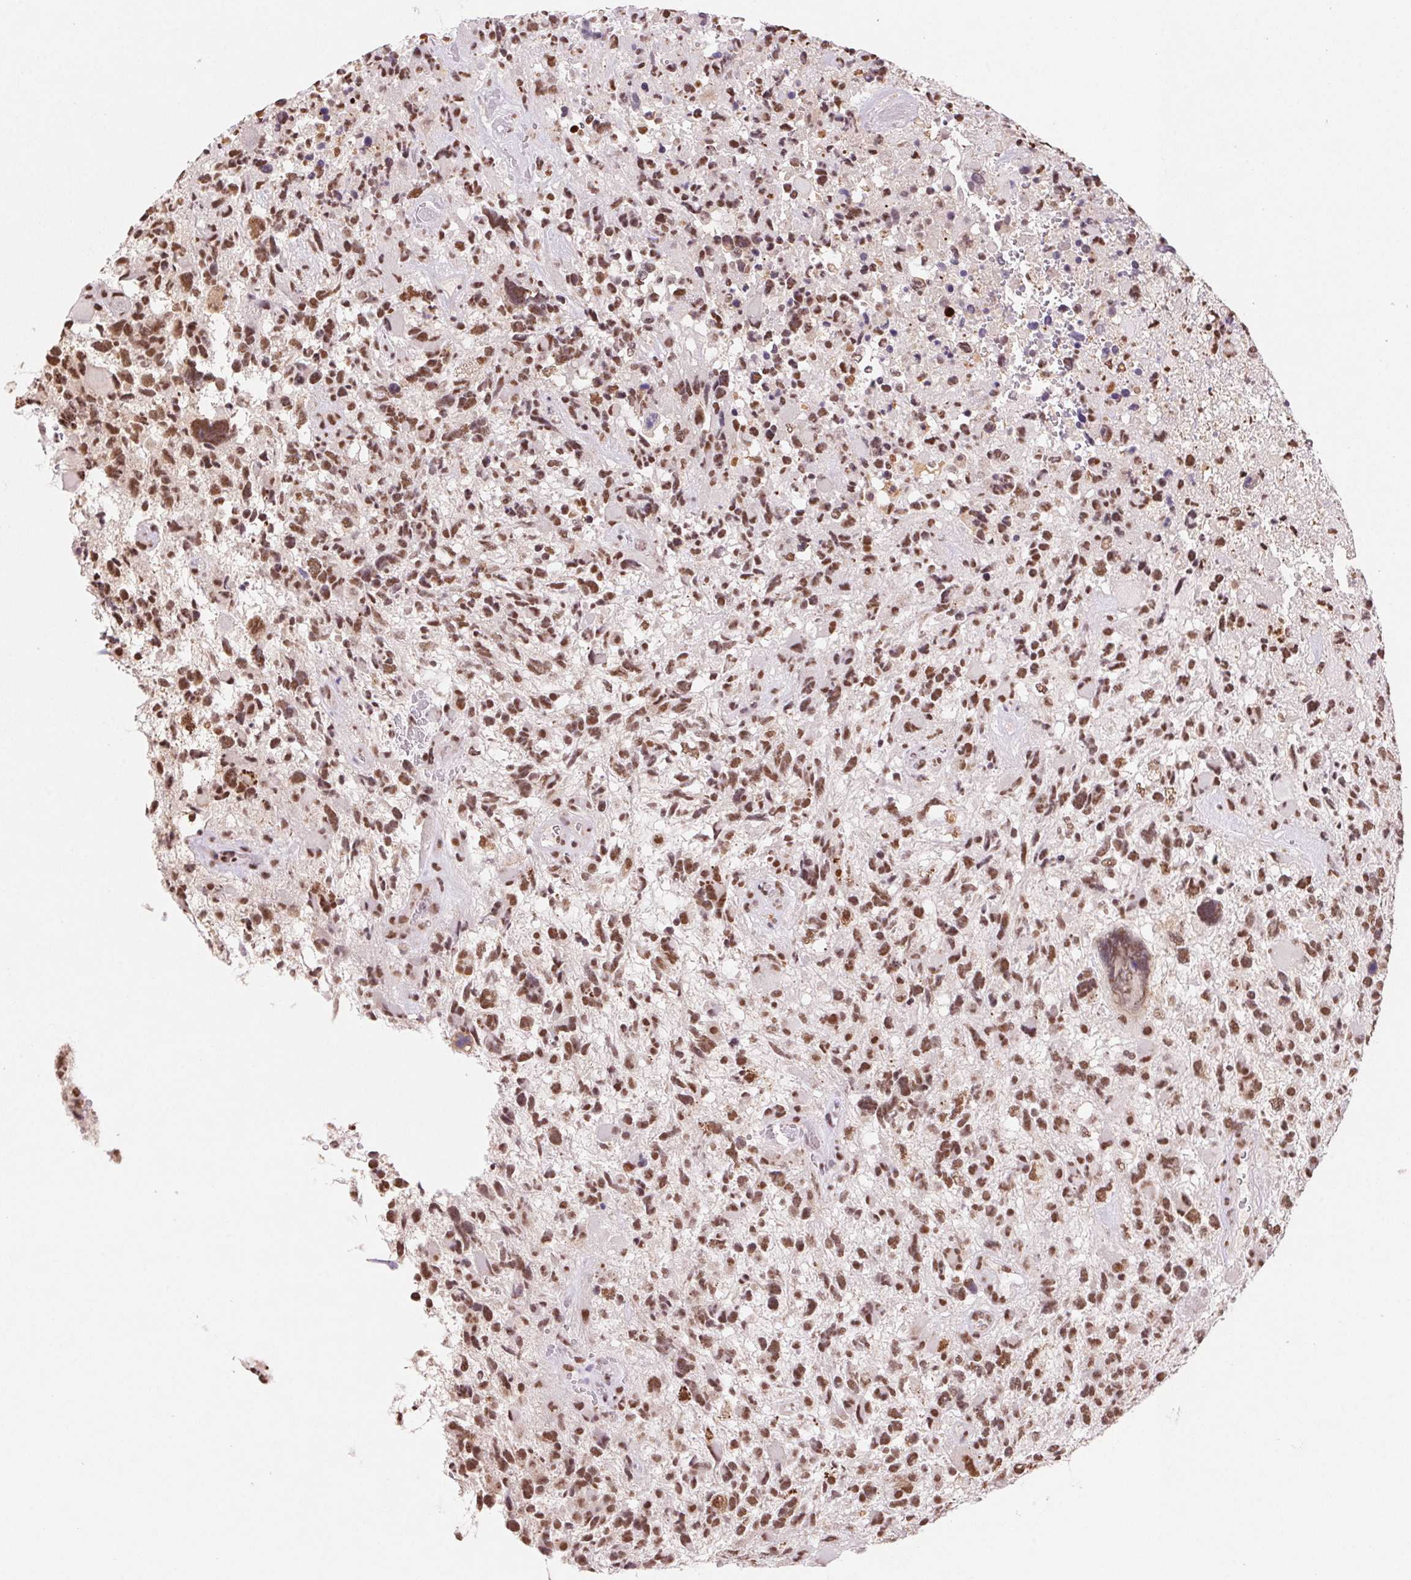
{"staining": {"intensity": "moderate", "quantity": ">75%", "location": "nuclear"}, "tissue": "glioma", "cell_type": "Tumor cells", "image_type": "cancer", "snomed": [{"axis": "morphology", "description": "Glioma, malignant, High grade"}, {"axis": "topography", "description": "Brain"}], "caption": "Immunohistochemical staining of human glioma shows medium levels of moderate nuclear expression in approximately >75% of tumor cells.", "gene": "SNRPG", "patient": {"sex": "female", "age": 71}}